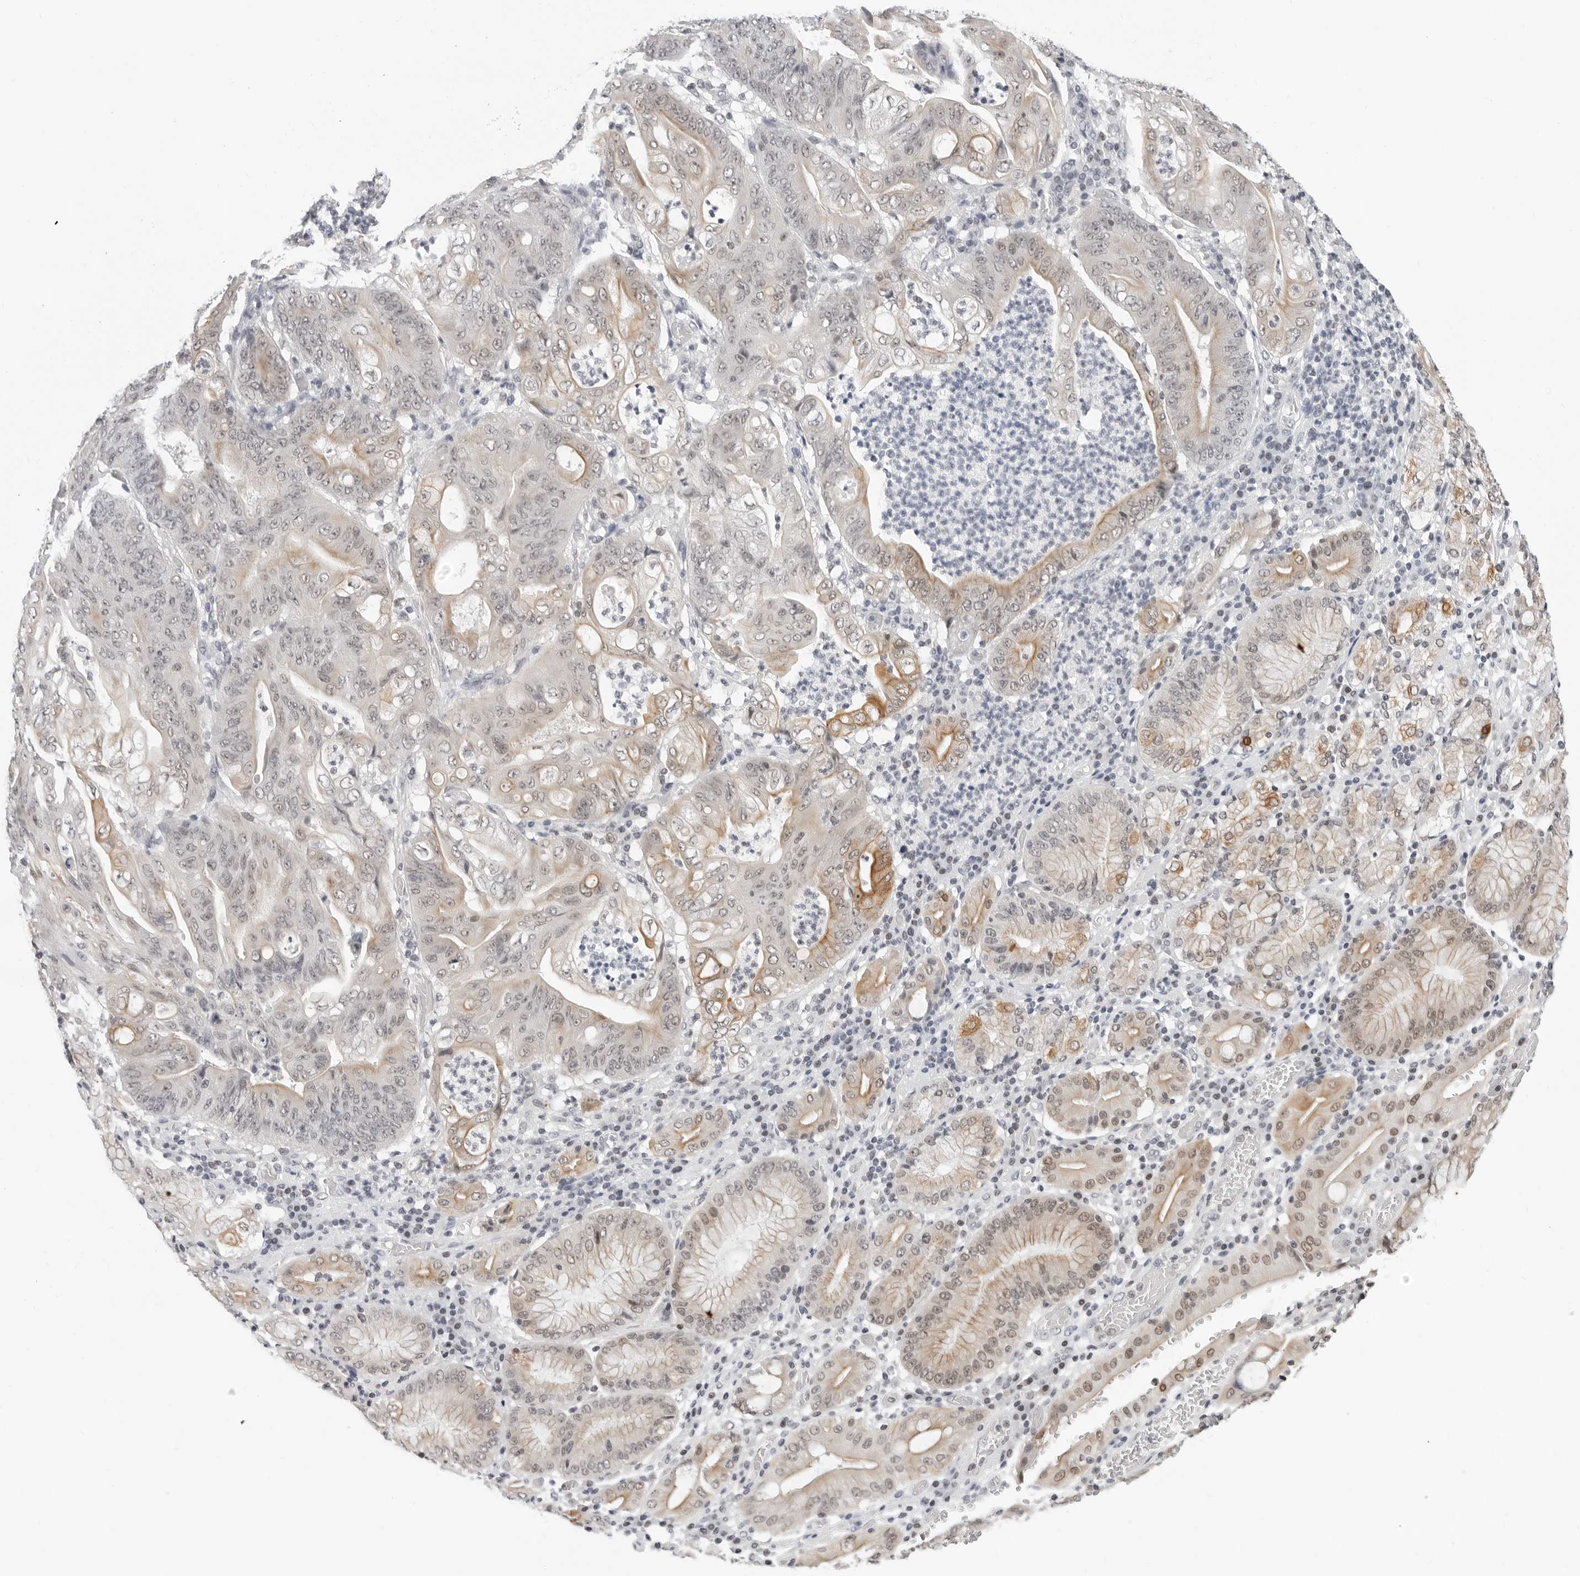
{"staining": {"intensity": "moderate", "quantity": "<25%", "location": "cytoplasmic/membranous,nuclear"}, "tissue": "stomach cancer", "cell_type": "Tumor cells", "image_type": "cancer", "snomed": [{"axis": "morphology", "description": "Adenocarcinoma, NOS"}, {"axis": "topography", "description": "Stomach"}], "caption": "Immunohistochemical staining of adenocarcinoma (stomach) reveals moderate cytoplasmic/membranous and nuclear protein staining in approximately <25% of tumor cells.", "gene": "FLG2", "patient": {"sex": "female", "age": 73}}